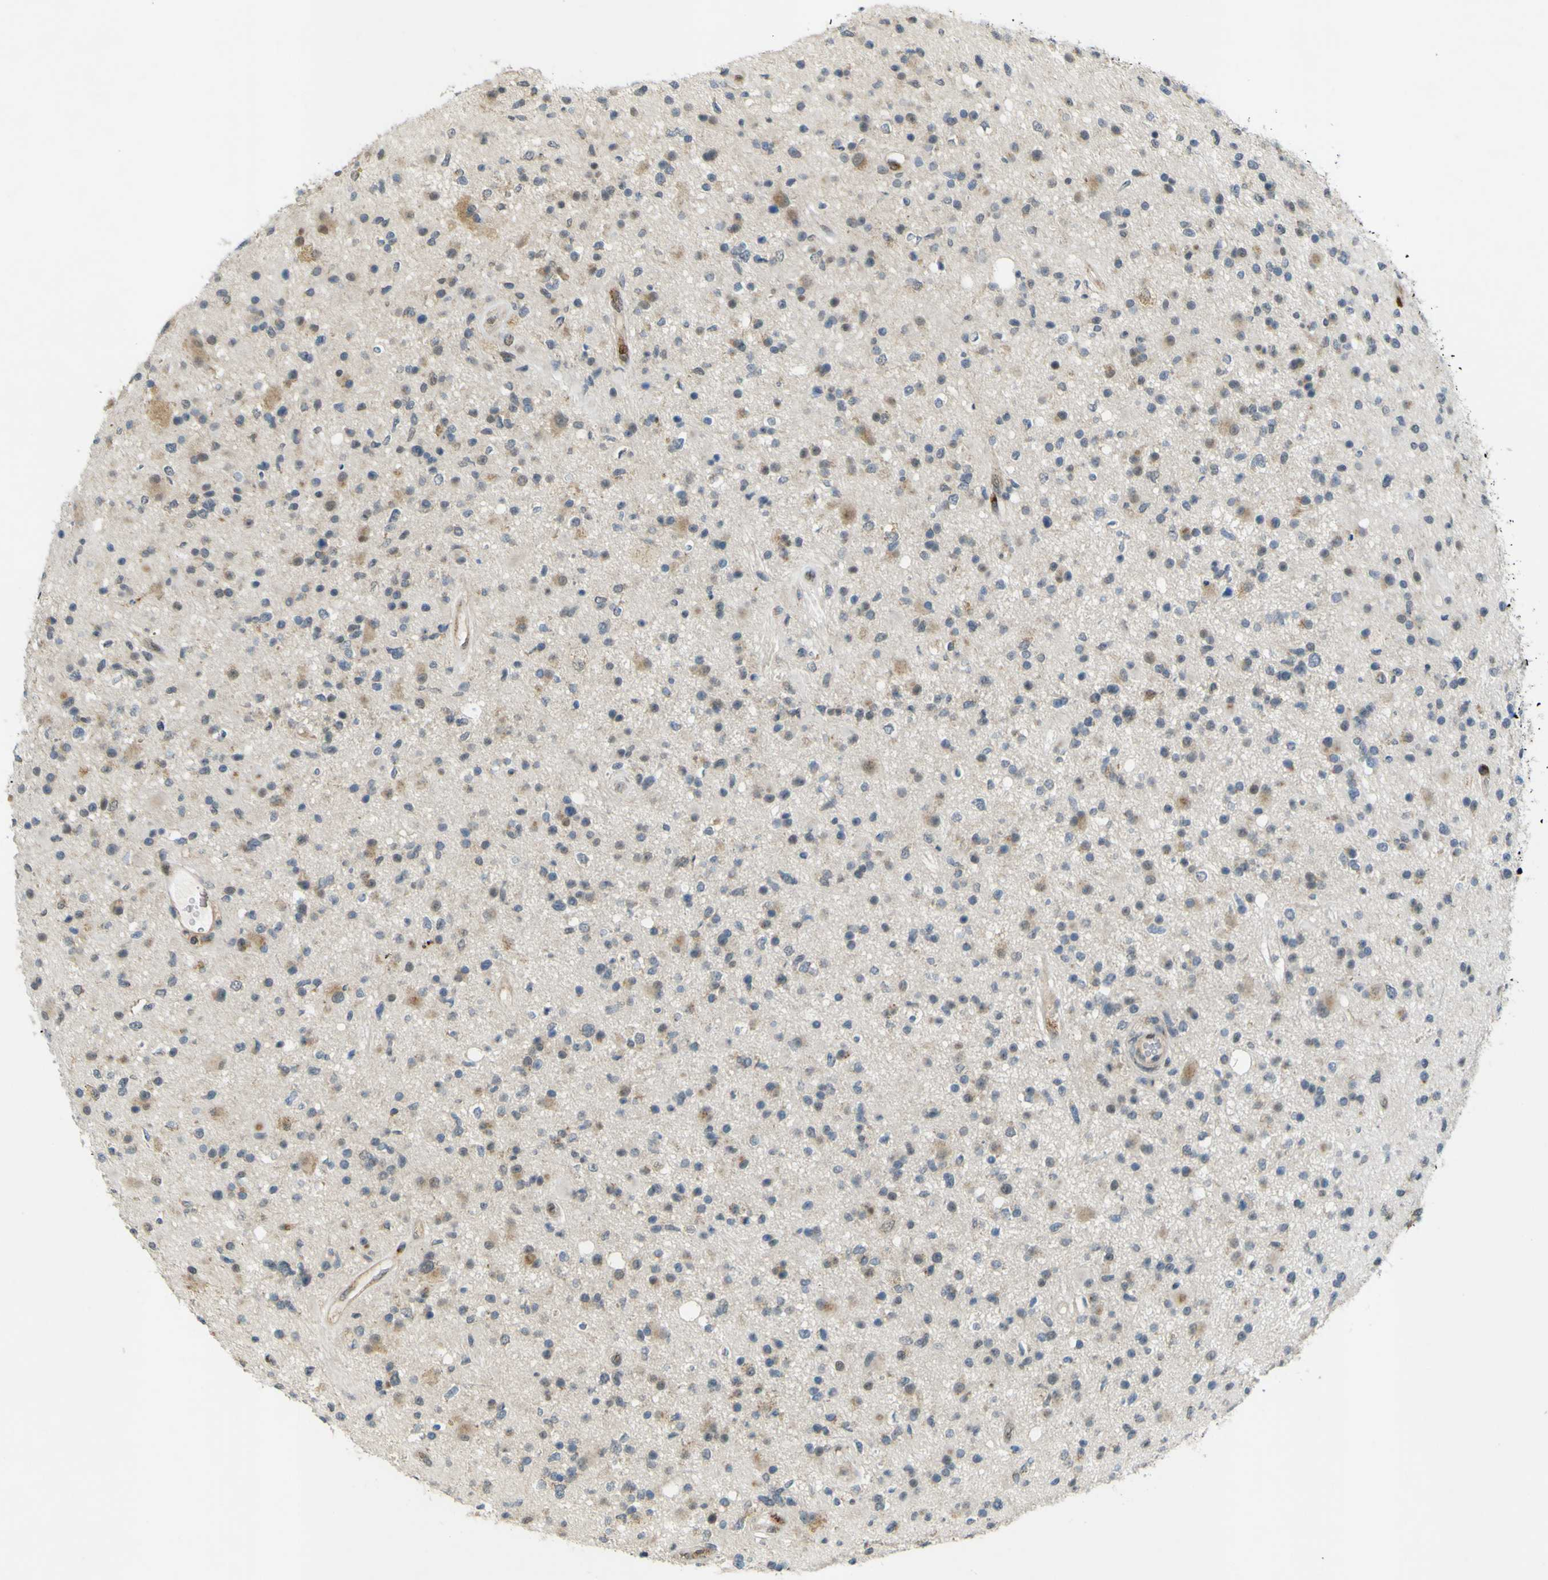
{"staining": {"intensity": "weak", "quantity": "<25%", "location": "nuclear"}, "tissue": "glioma", "cell_type": "Tumor cells", "image_type": "cancer", "snomed": [{"axis": "morphology", "description": "Glioma, malignant, High grade"}, {"axis": "topography", "description": "Brain"}], "caption": "Immunohistochemistry image of malignant glioma (high-grade) stained for a protein (brown), which shows no staining in tumor cells.", "gene": "IGF2R", "patient": {"sex": "male", "age": 33}}